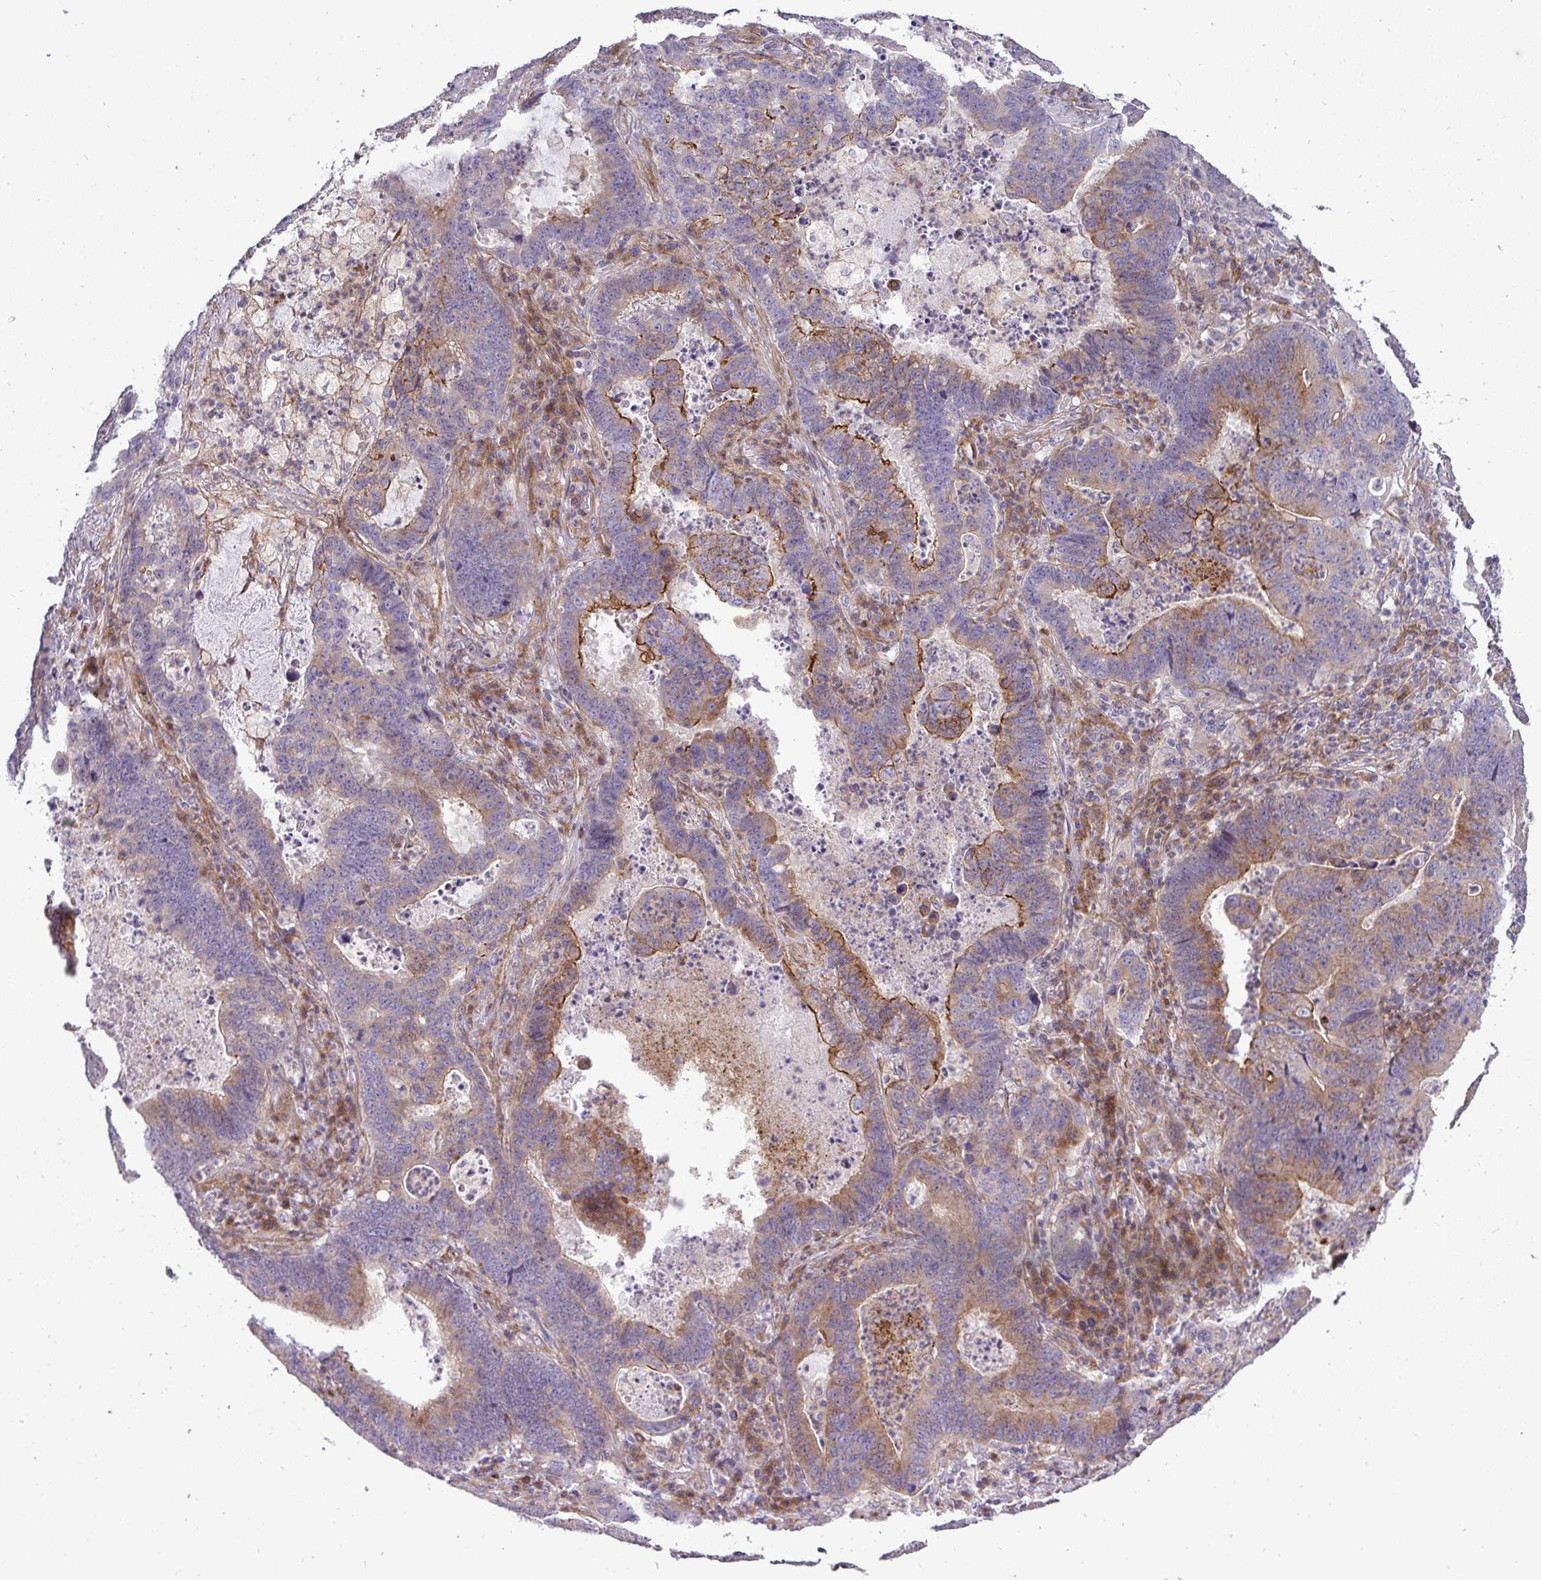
{"staining": {"intensity": "moderate", "quantity": "<25%", "location": "cytoplasmic/membranous"}, "tissue": "lung cancer", "cell_type": "Tumor cells", "image_type": "cancer", "snomed": [{"axis": "morphology", "description": "Aneuploidy"}, {"axis": "morphology", "description": "Adenocarcinoma, NOS"}, {"axis": "morphology", "description": "Adenocarcinoma primary or metastatic"}, {"axis": "topography", "description": "Lung"}], "caption": "Protein expression analysis of lung cancer (adenocarcinoma primary or metastatic) displays moderate cytoplasmic/membranous staining in approximately <25% of tumor cells.", "gene": "SH2D1B", "patient": {"sex": "female", "age": 75}}